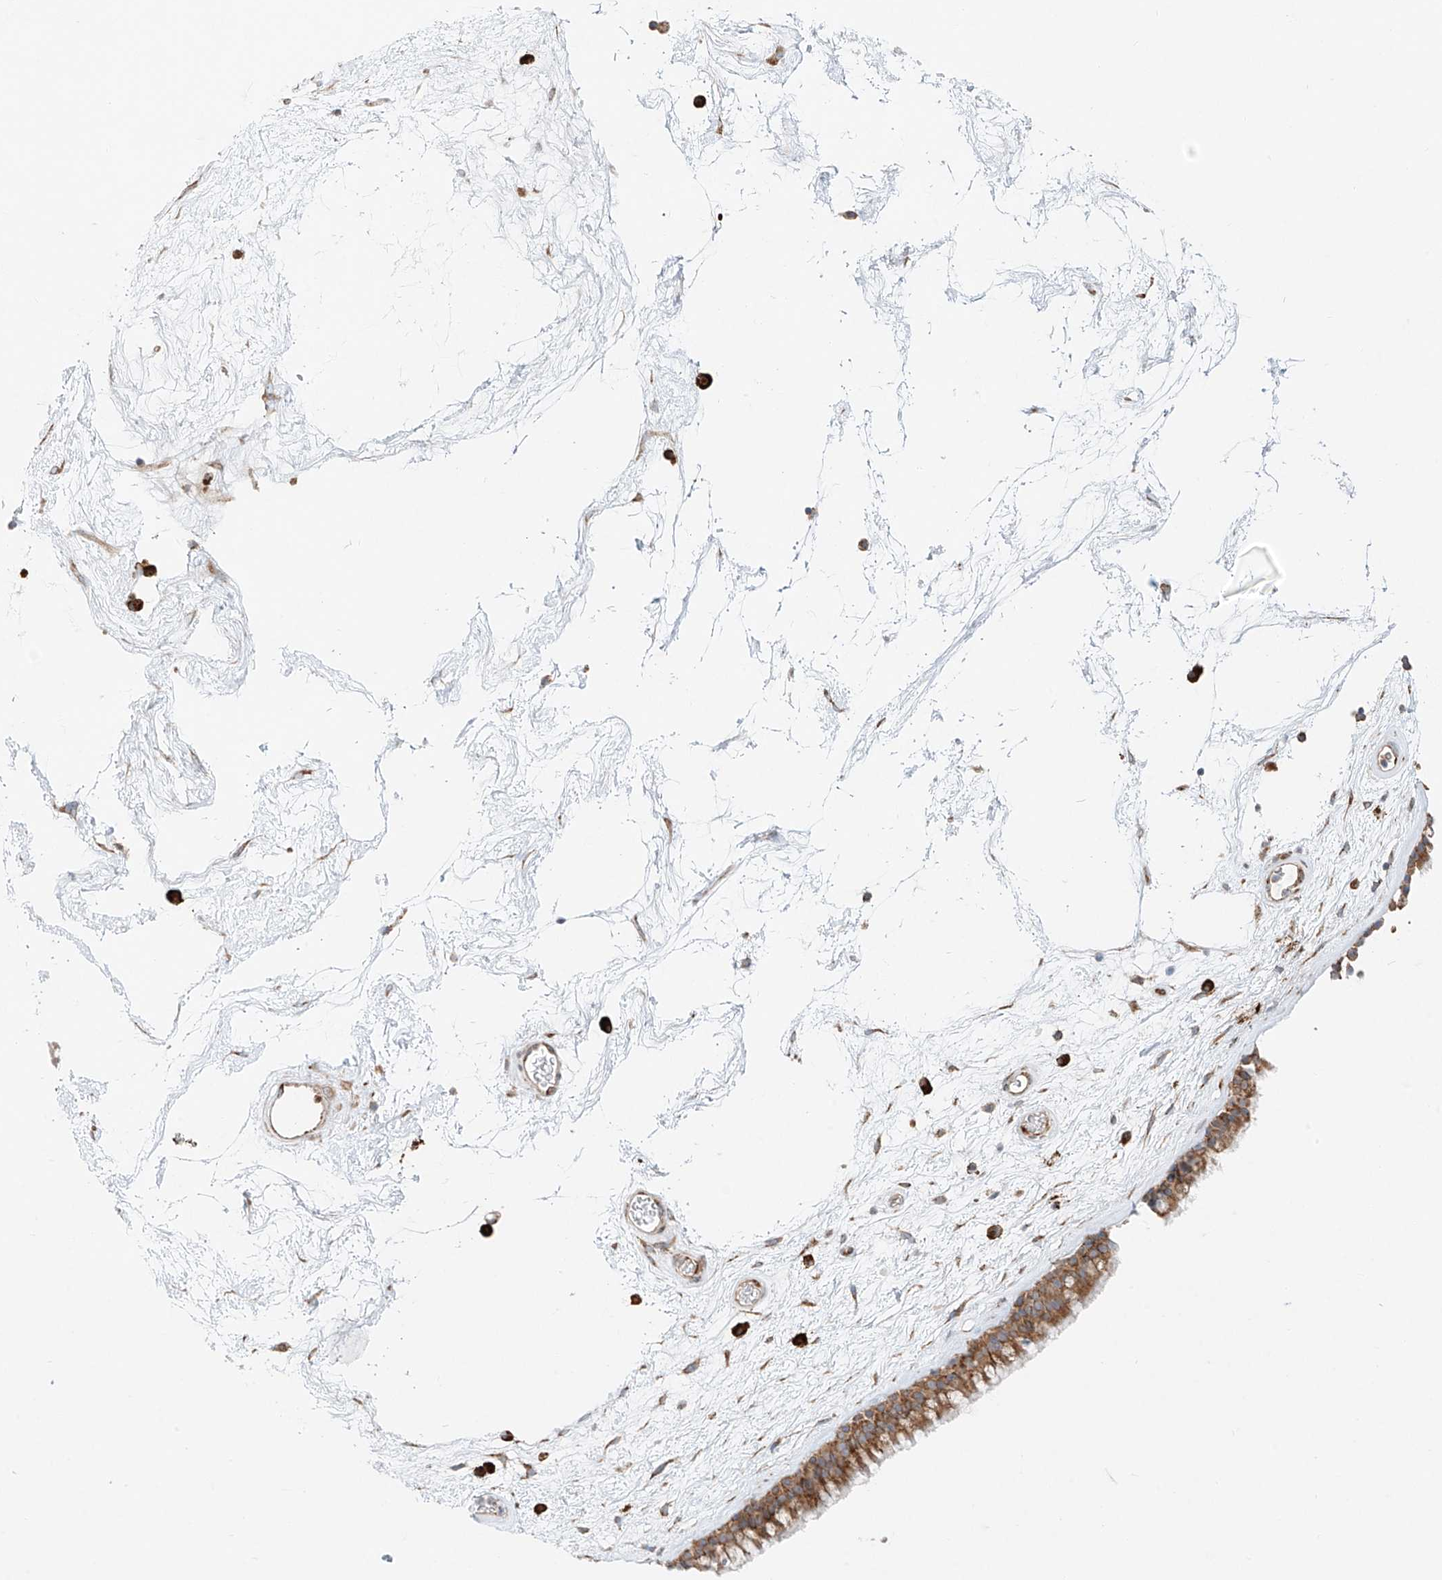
{"staining": {"intensity": "moderate", "quantity": ">75%", "location": "cytoplasmic/membranous"}, "tissue": "nasopharynx", "cell_type": "Respiratory epithelial cells", "image_type": "normal", "snomed": [{"axis": "morphology", "description": "Normal tissue, NOS"}, {"axis": "morphology", "description": "Inflammation, NOS"}, {"axis": "topography", "description": "Nasopharynx"}], "caption": "Moderate cytoplasmic/membranous expression for a protein is seen in about >75% of respiratory epithelial cells of unremarkable nasopharynx using IHC.", "gene": "EIPR1", "patient": {"sex": "male", "age": 48}}